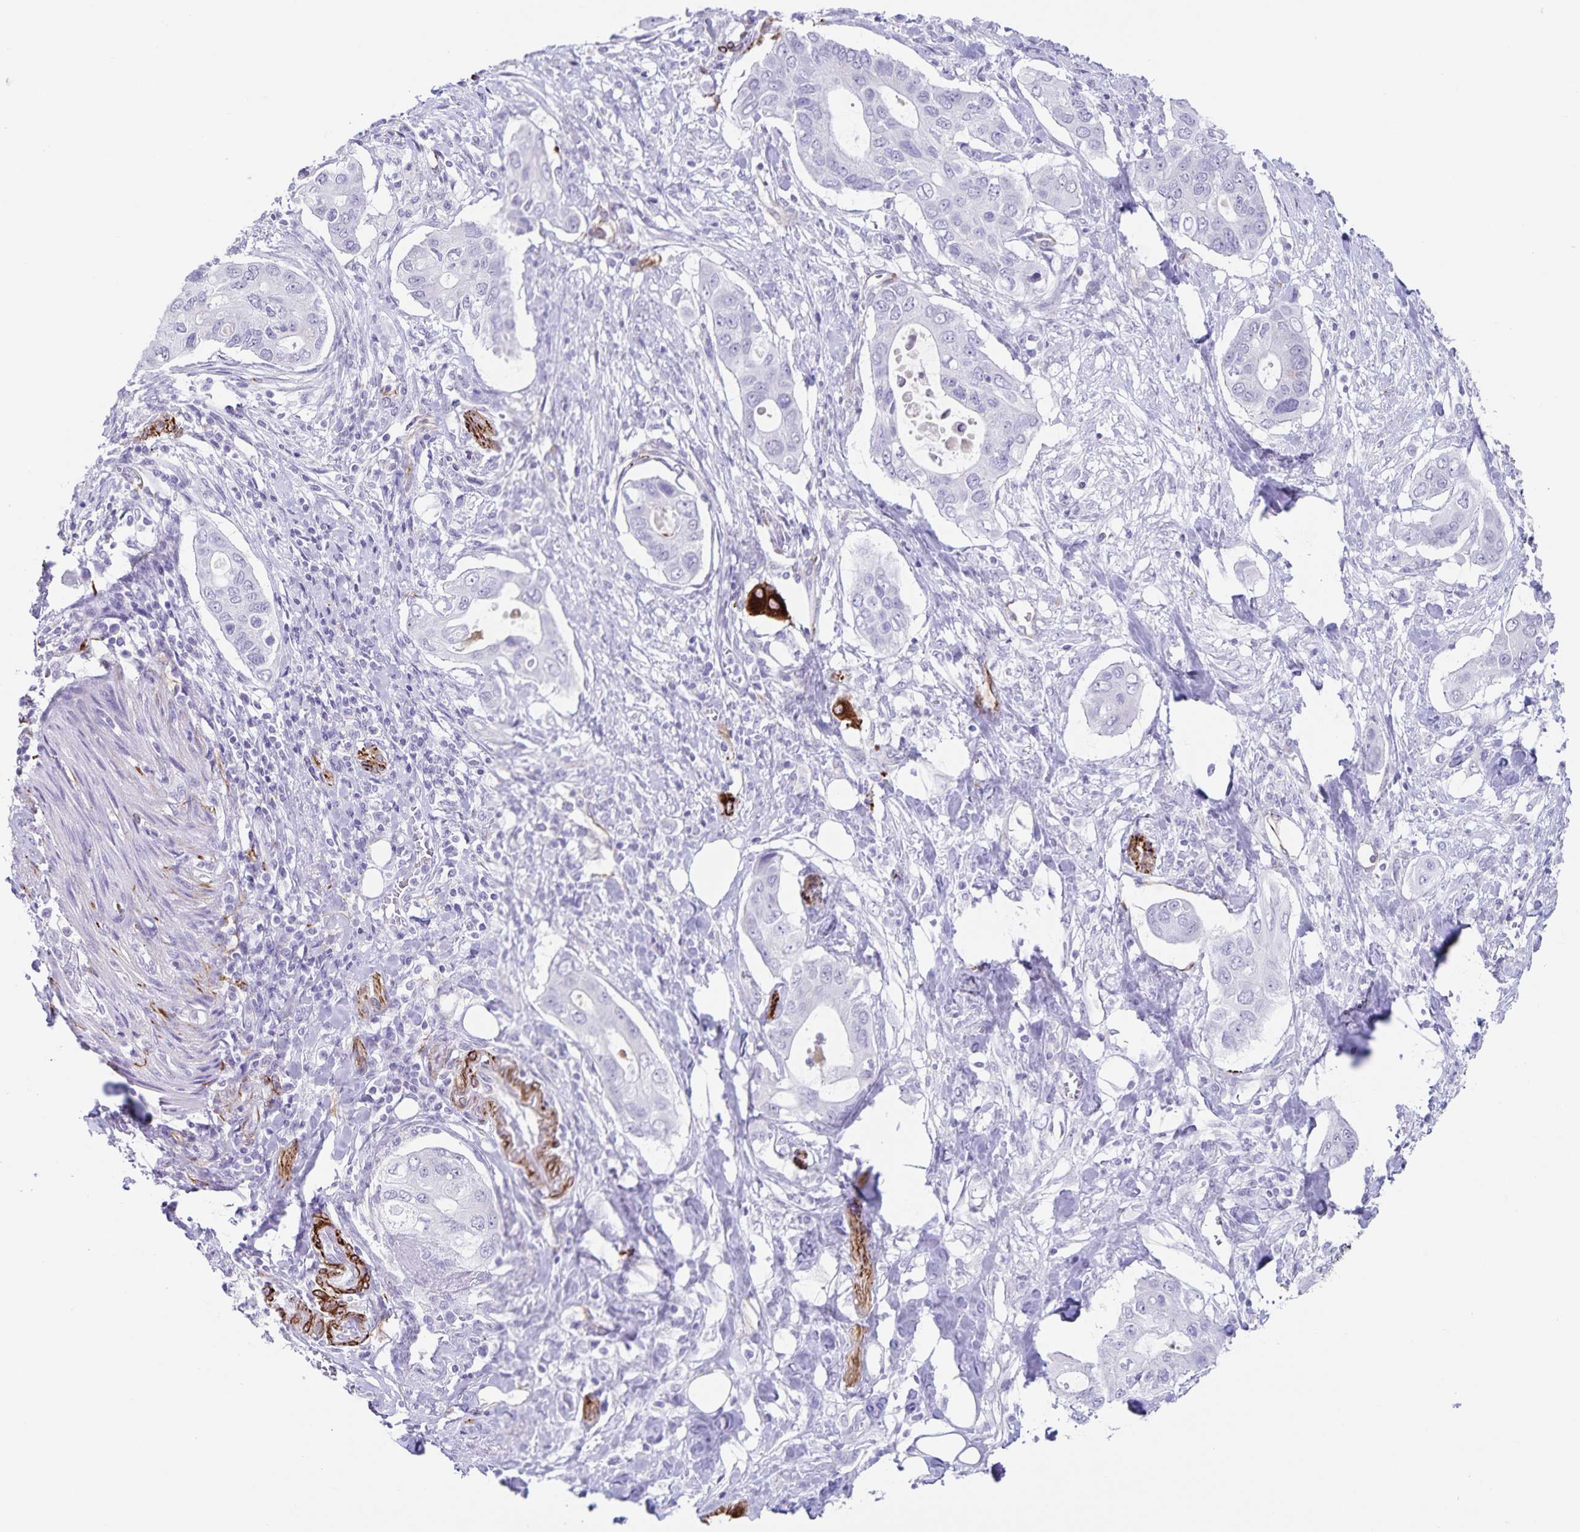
{"staining": {"intensity": "negative", "quantity": "none", "location": "none"}, "tissue": "pancreatic cancer", "cell_type": "Tumor cells", "image_type": "cancer", "snomed": [{"axis": "morphology", "description": "Adenocarcinoma, NOS"}, {"axis": "topography", "description": "Pancreas"}], "caption": "Image shows no significant protein expression in tumor cells of adenocarcinoma (pancreatic).", "gene": "SYNM", "patient": {"sex": "female", "age": 63}}